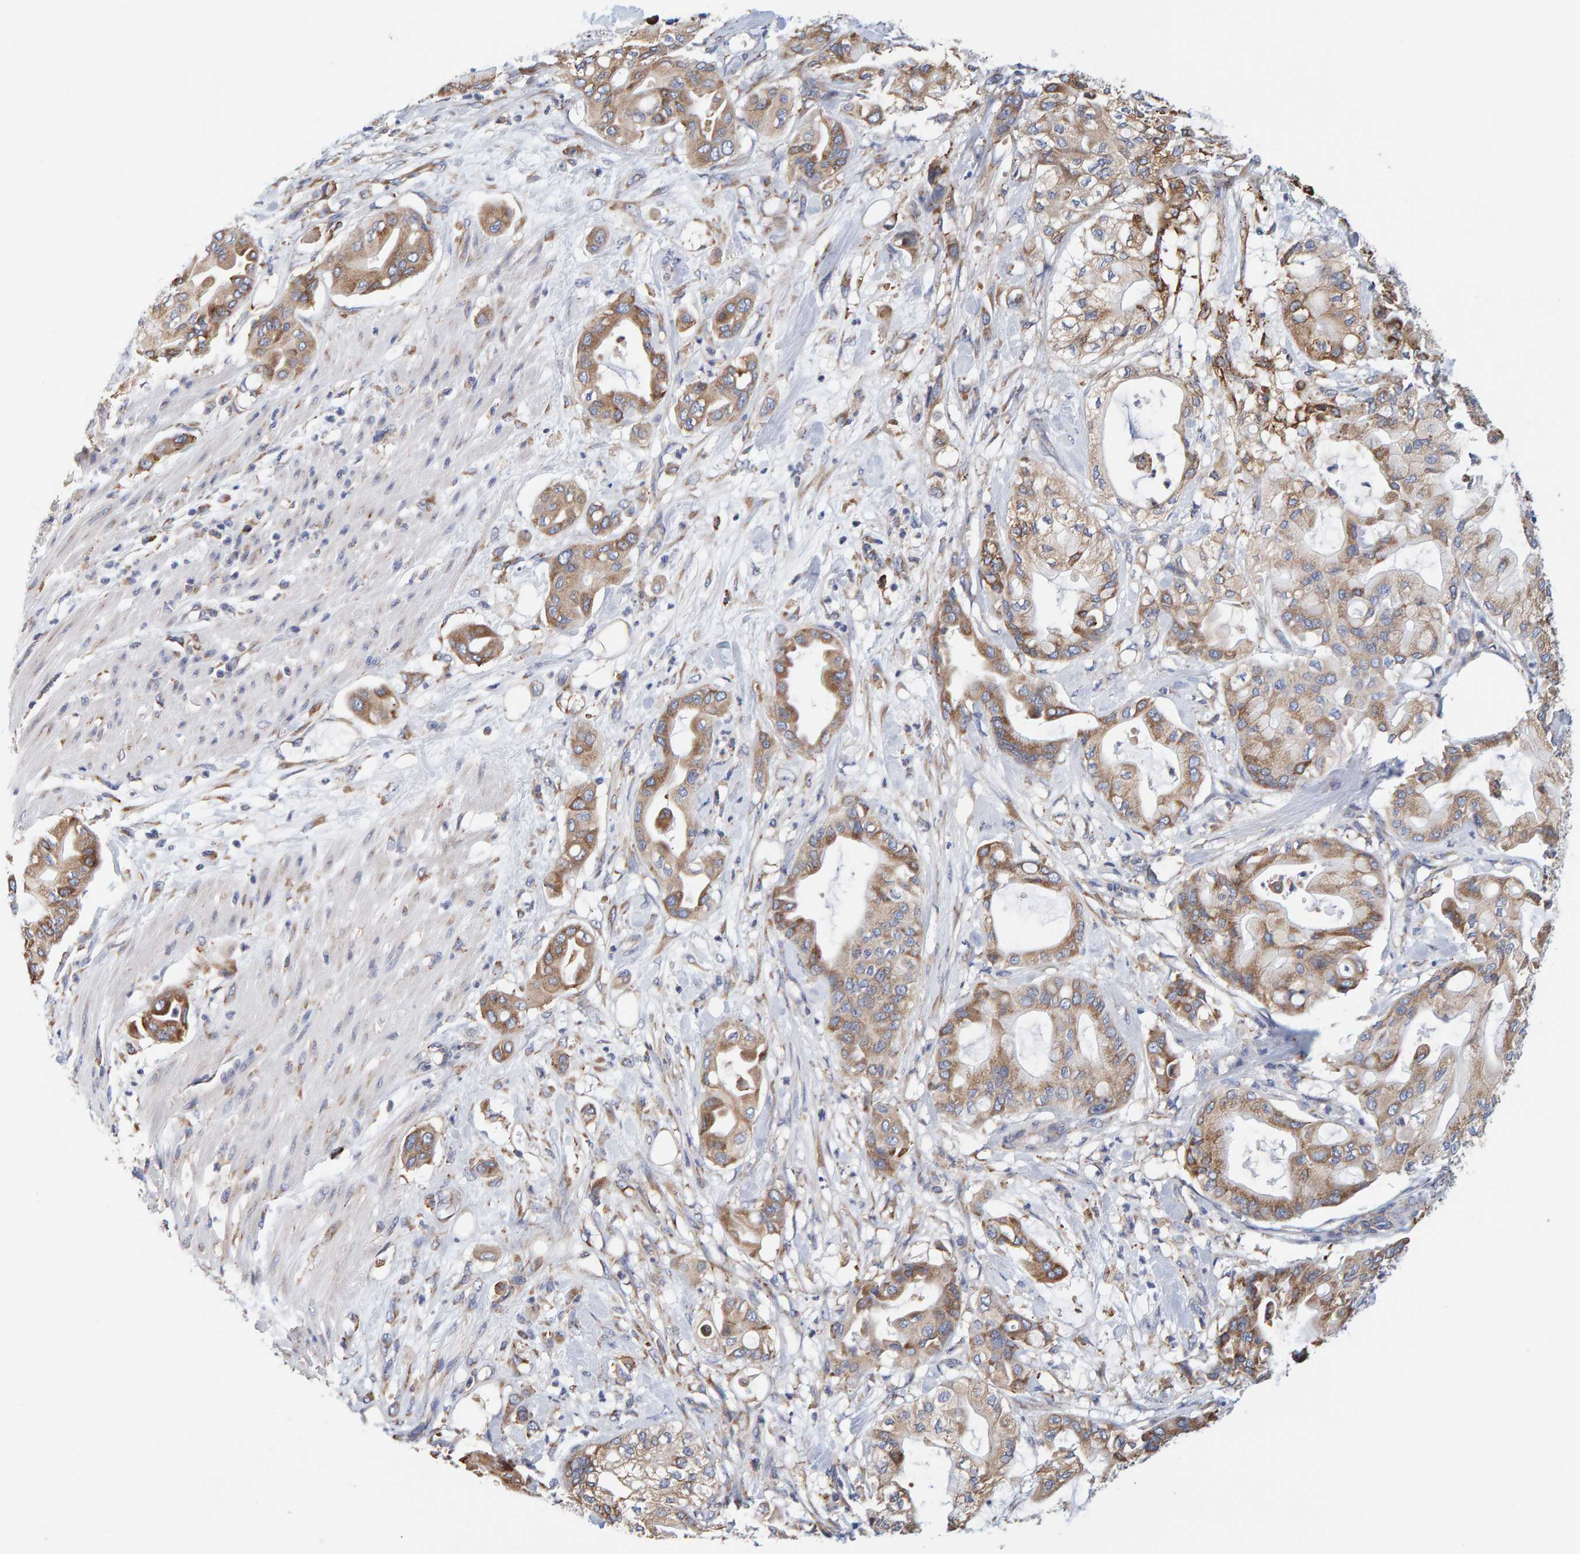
{"staining": {"intensity": "moderate", "quantity": ">75%", "location": "cytoplasmic/membranous"}, "tissue": "pancreatic cancer", "cell_type": "Tumor cells", "image_type": "cancer", "snomed": [{"axis": "morphology", "description": "Adenocarcinoma, NOS"}, {"axis": "morphology", "description": "Adenocarcinoma, metastatic, NOS"}, {"axis": "topography", "description": "Lymph node"}, {"axis": "topography", "description": "Pancreas"}, {"axis": "topography", "description": "Duodenum"}], "caption": "This is an image of immunohistochemistry (IHC) staining of pancreatic cancer (adenocarcinoma), which shows moderate positivity in the cytoplasmic/membranous of tumor cells.", "gene": "SGPL1", "patient": {"sex": "female", "age": 64}}